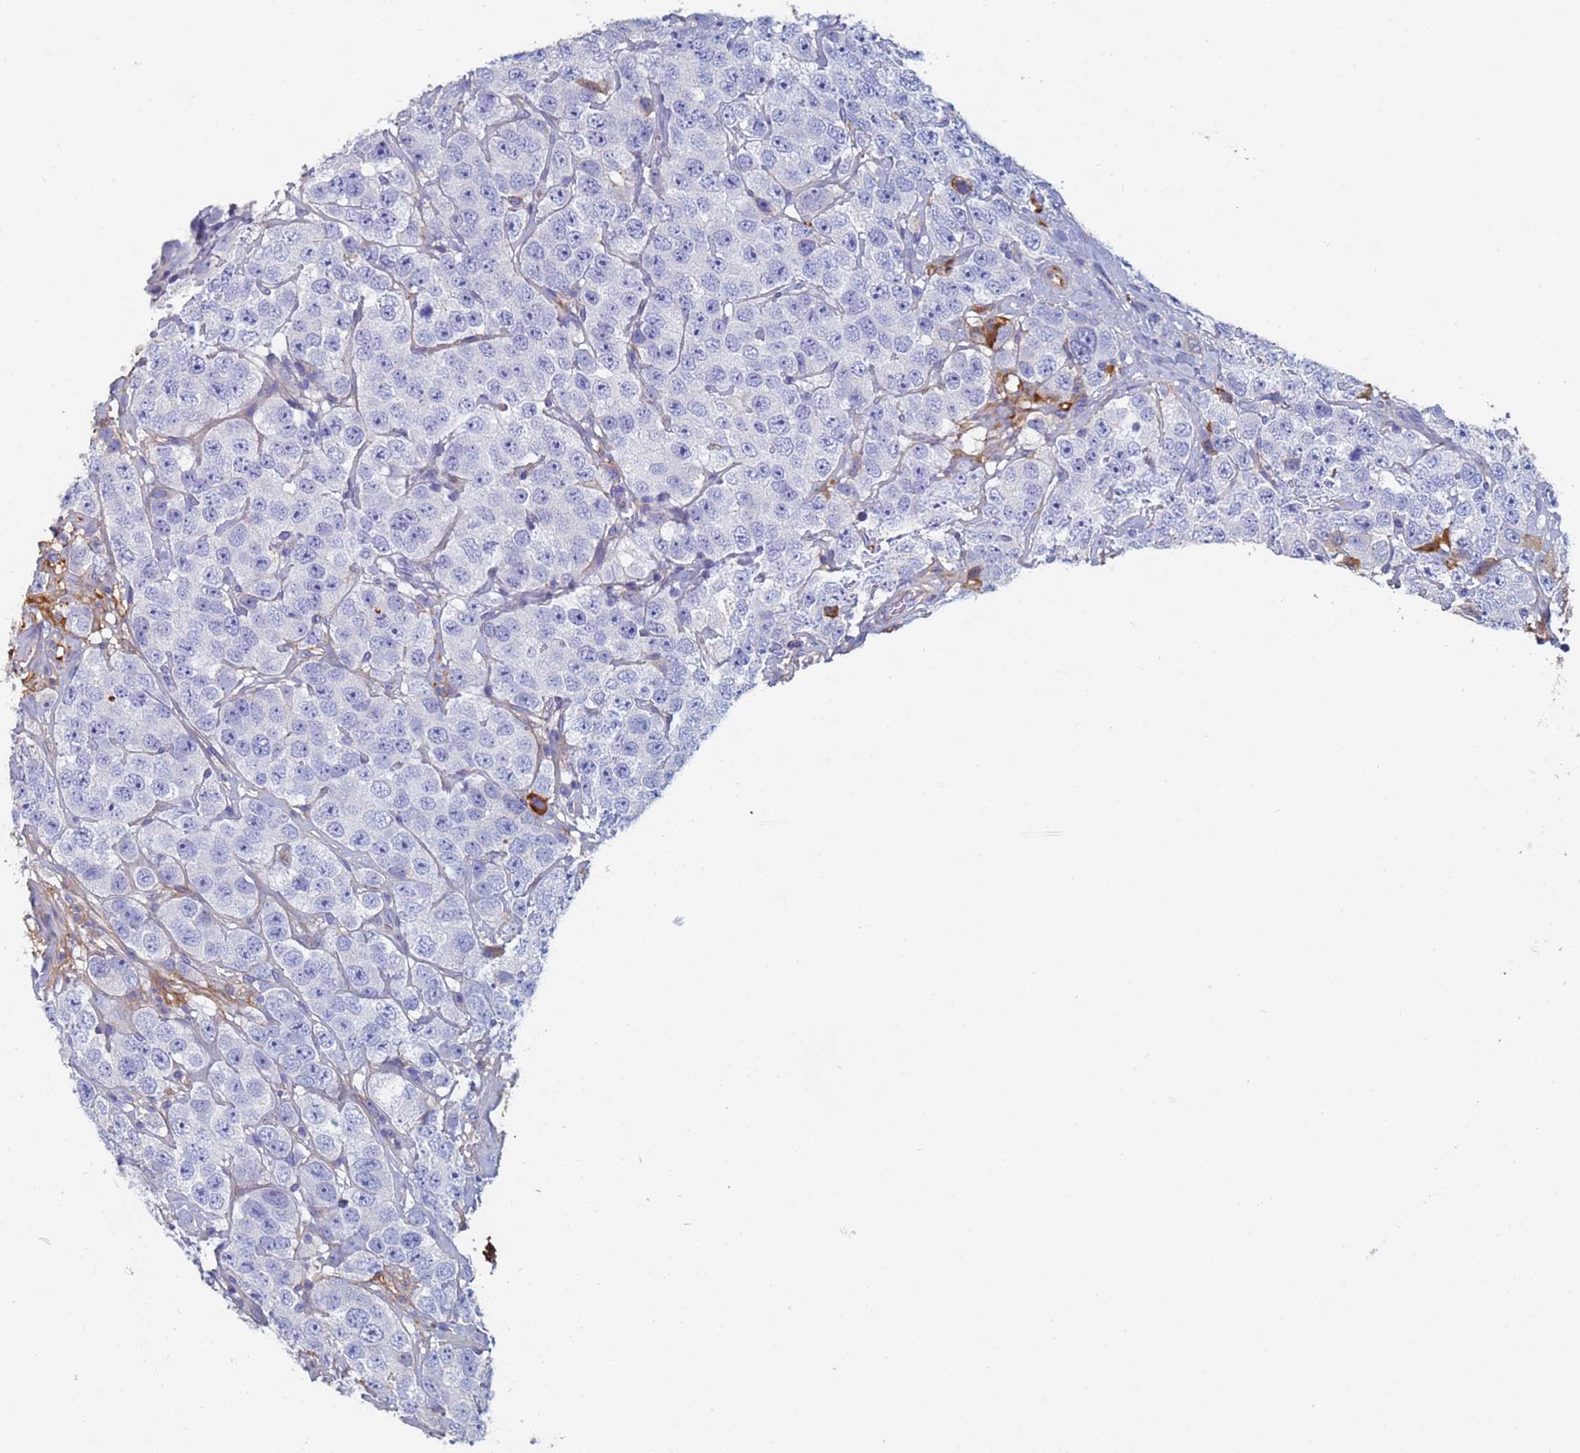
{"staining": {"intensity": "negative", "quantity": "none", "location": "none"}, "tissue": "testis cancer", "cell_type": "Tumor cells", "image_type": "cancer", "snomed": [{"axis": "morphology", "description": "Seminoma, NOS"}, {"axis": "topography", "description": "Testis"}], "caption": "IHC of seminoma (testis) demonstrates no expression in tumor cells. (Stains: DAB (3,3'-diaminobenzidine) IHC with hematoxylin counter stain, Microscopy: brightfield microscopy at high magnification).", "gene": "ABCA8", "patient": {"sex": "male", "age": 28}}